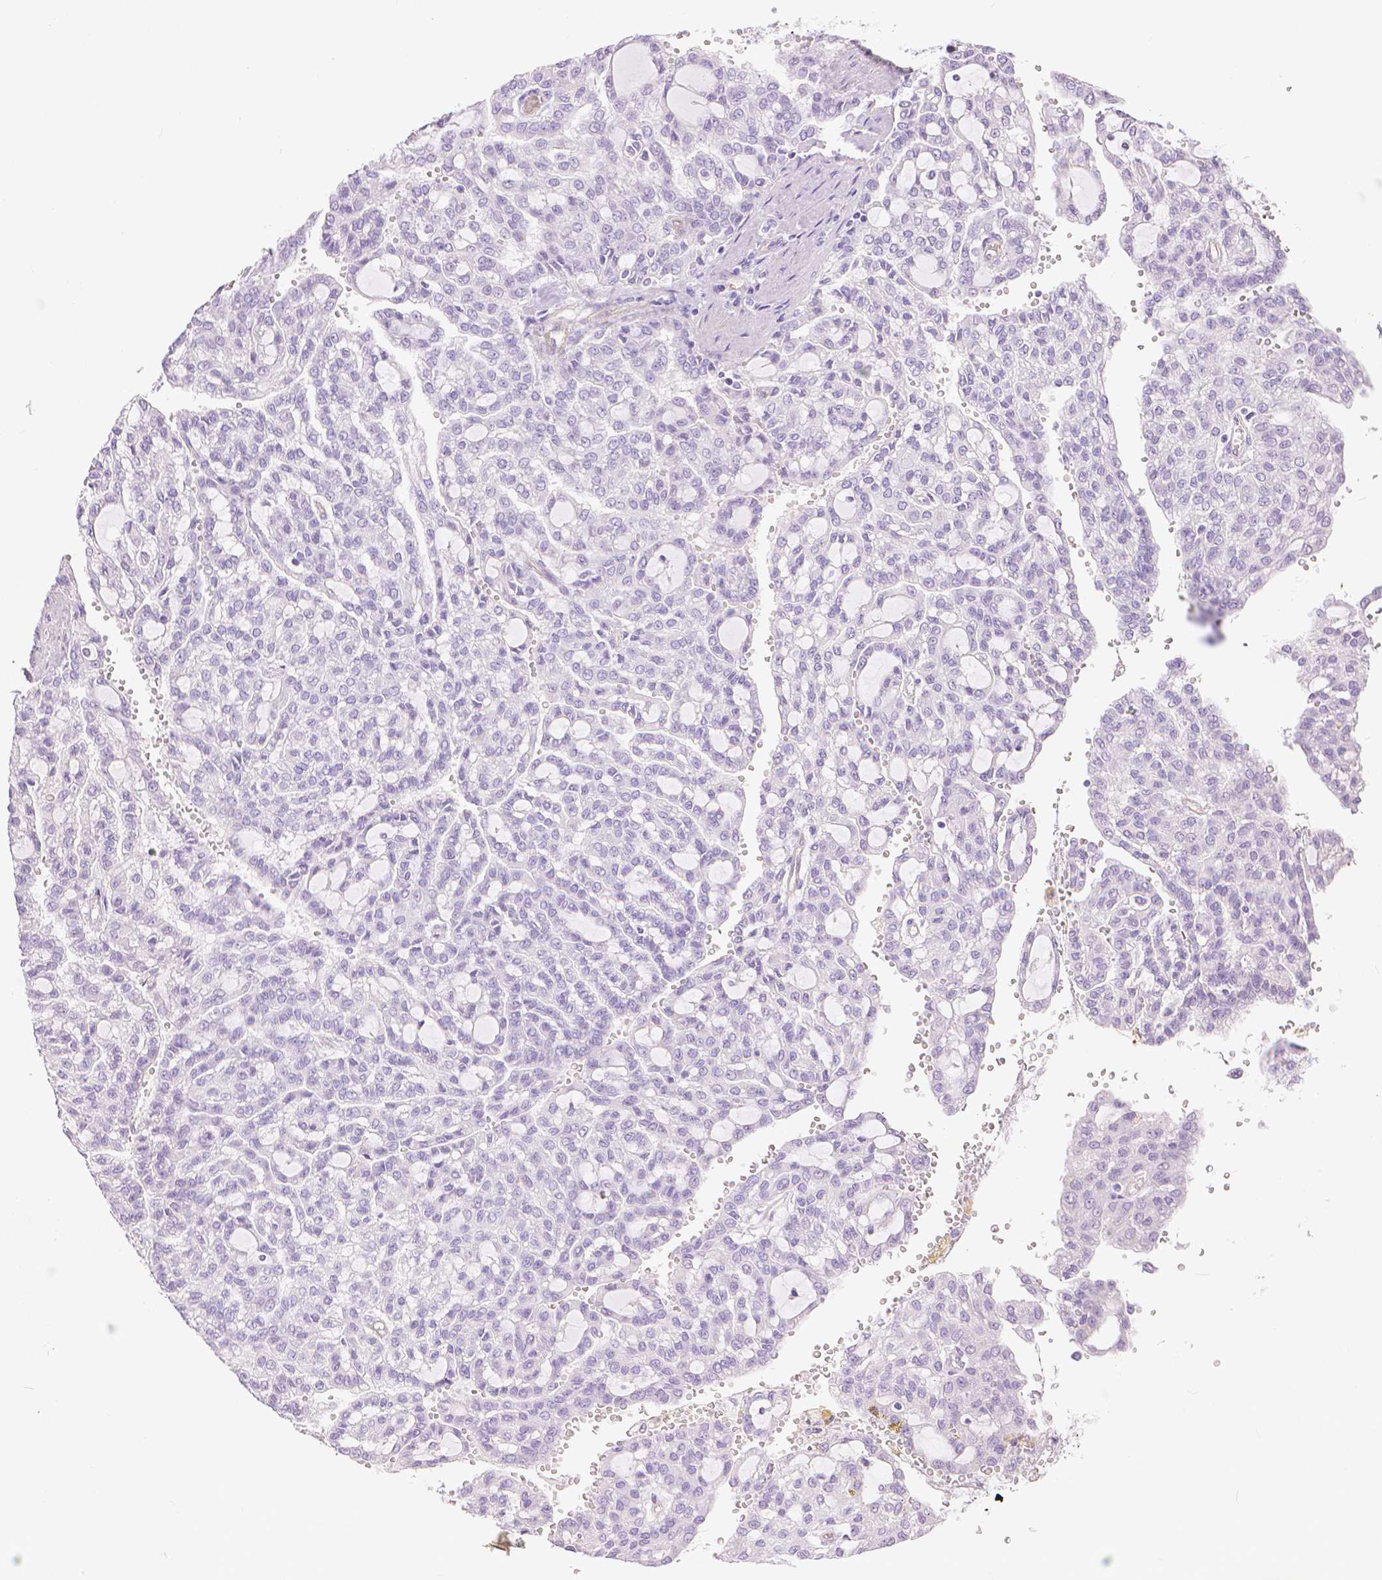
{"staining": {"intensity": "negative", "quantity": "none", "location": "none"}, "tissue": "renal cancer", "cell_type": "Tumor cells", "image_type": "cancer", "snomed": [{"axis": "morphology", "description": "Adenocarcinoma, NOS"}, {"axis": "topography", "description": "Kidney"}], "caption": "Immunohistochemical staining of human renal cancer (adenocarcinoma) reveals no significant staining in tumor cells. (DAB (3,3'-diaminobenzidine) immunohistochemistry (IHC) visualized using brightfield microscopy, high magnification).", "gene": "SLC27A5", "patient": {"sex": "male", "age": 63}}